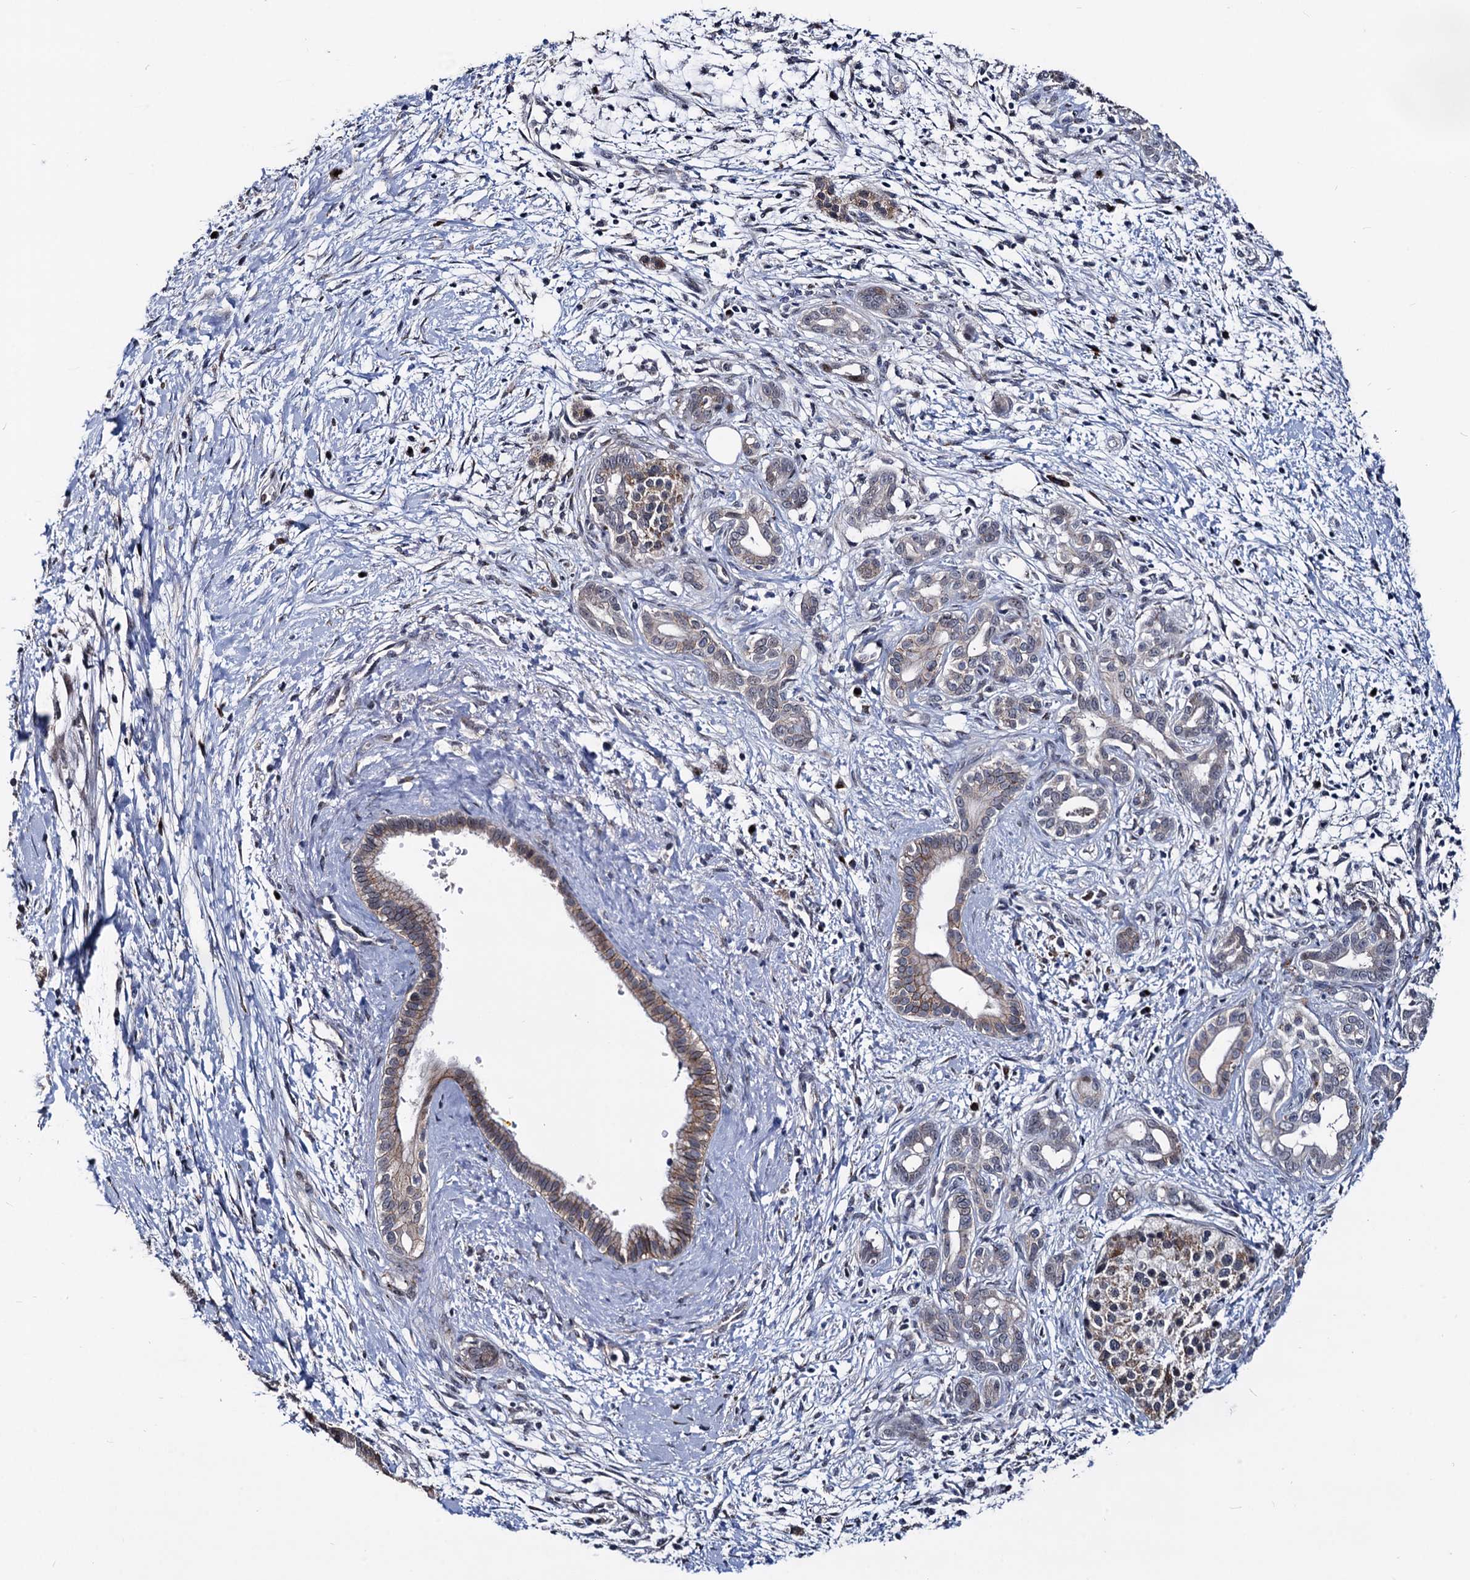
{"staining": {"intensity": "moderate", "quantity": "25%-75%", "location": "cytoplasmic/membranous"}, "tissue": "pancreatic cancer", "cell_type": "Tumor cells", "image_type": "cancer", "snomed": [{"axis": "morphology", "description": "Adenocarcinoma, NOS"}, {"axis": "topography", "description": "Pancreas"}], "caption": "Pancreatic adenocarcinoma stained for a protein (brown) displays moderate cytoplasmic/membranous positive staining in approximately 25%-75% of tumor cells.", "gene": "SMAGP", "patient": {"sex": "male", "age": 58}}